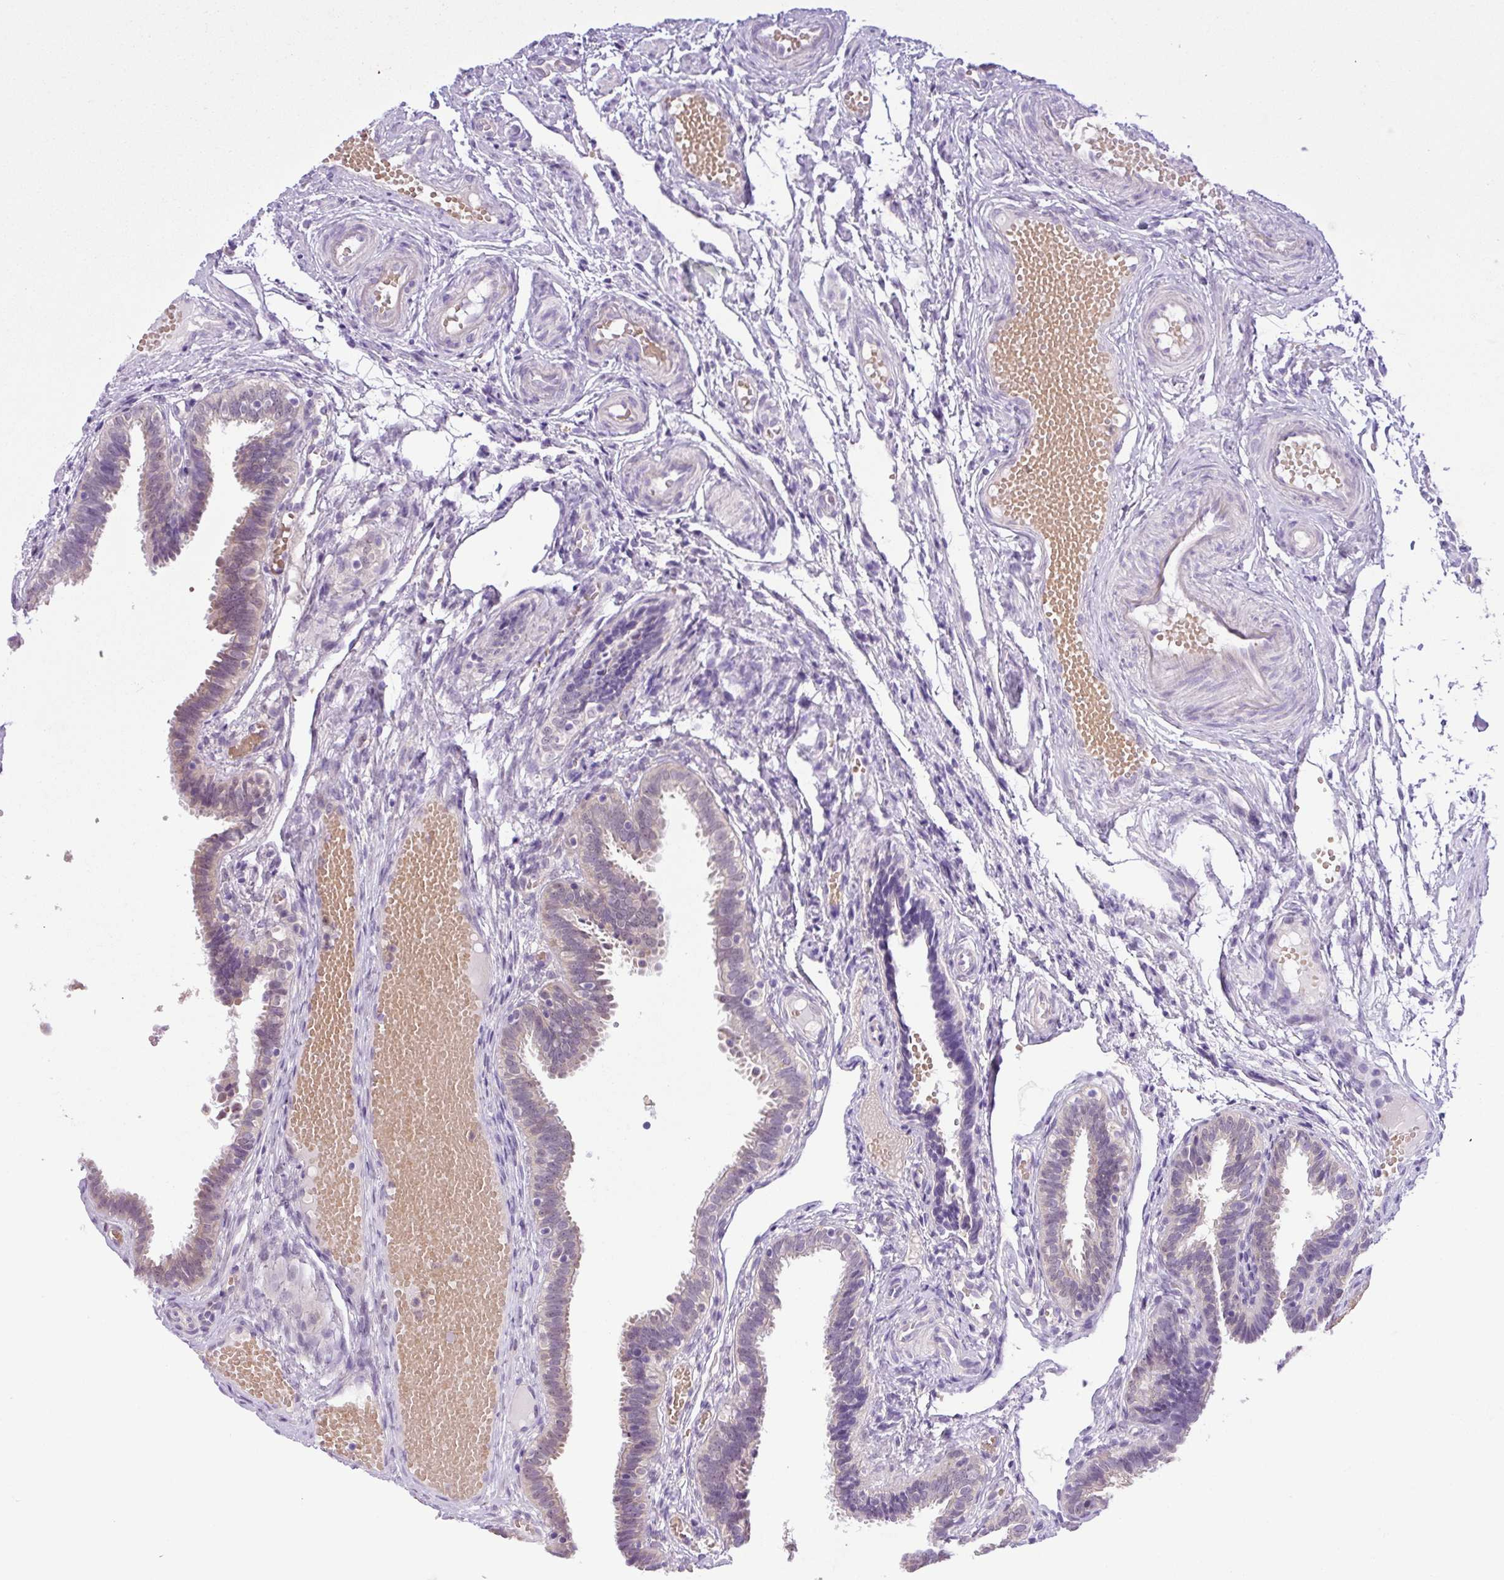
{"staining": {"intensity": "weak", "quantity": "25%-75%", "location": "cytoplasmic/membranous,nuclear"}, "tissue": "fallopian tube", "cell_type": "Glandular cells", "image_type": "normal", "snomed": [{"axis": "morphology", "description": "Normal tissue, NOS"}, {"axis": "topography", "description": "Fallopian tube"}], "caption": "IHC of unremarkable human fallopian tube demonstrates low levels of weak cytoplasmic/membranous,nuclear staining in approximately 25%-75% of glandular cells.", "gene": "TONSL", "patient": {"sex": "female", "age": 37}}